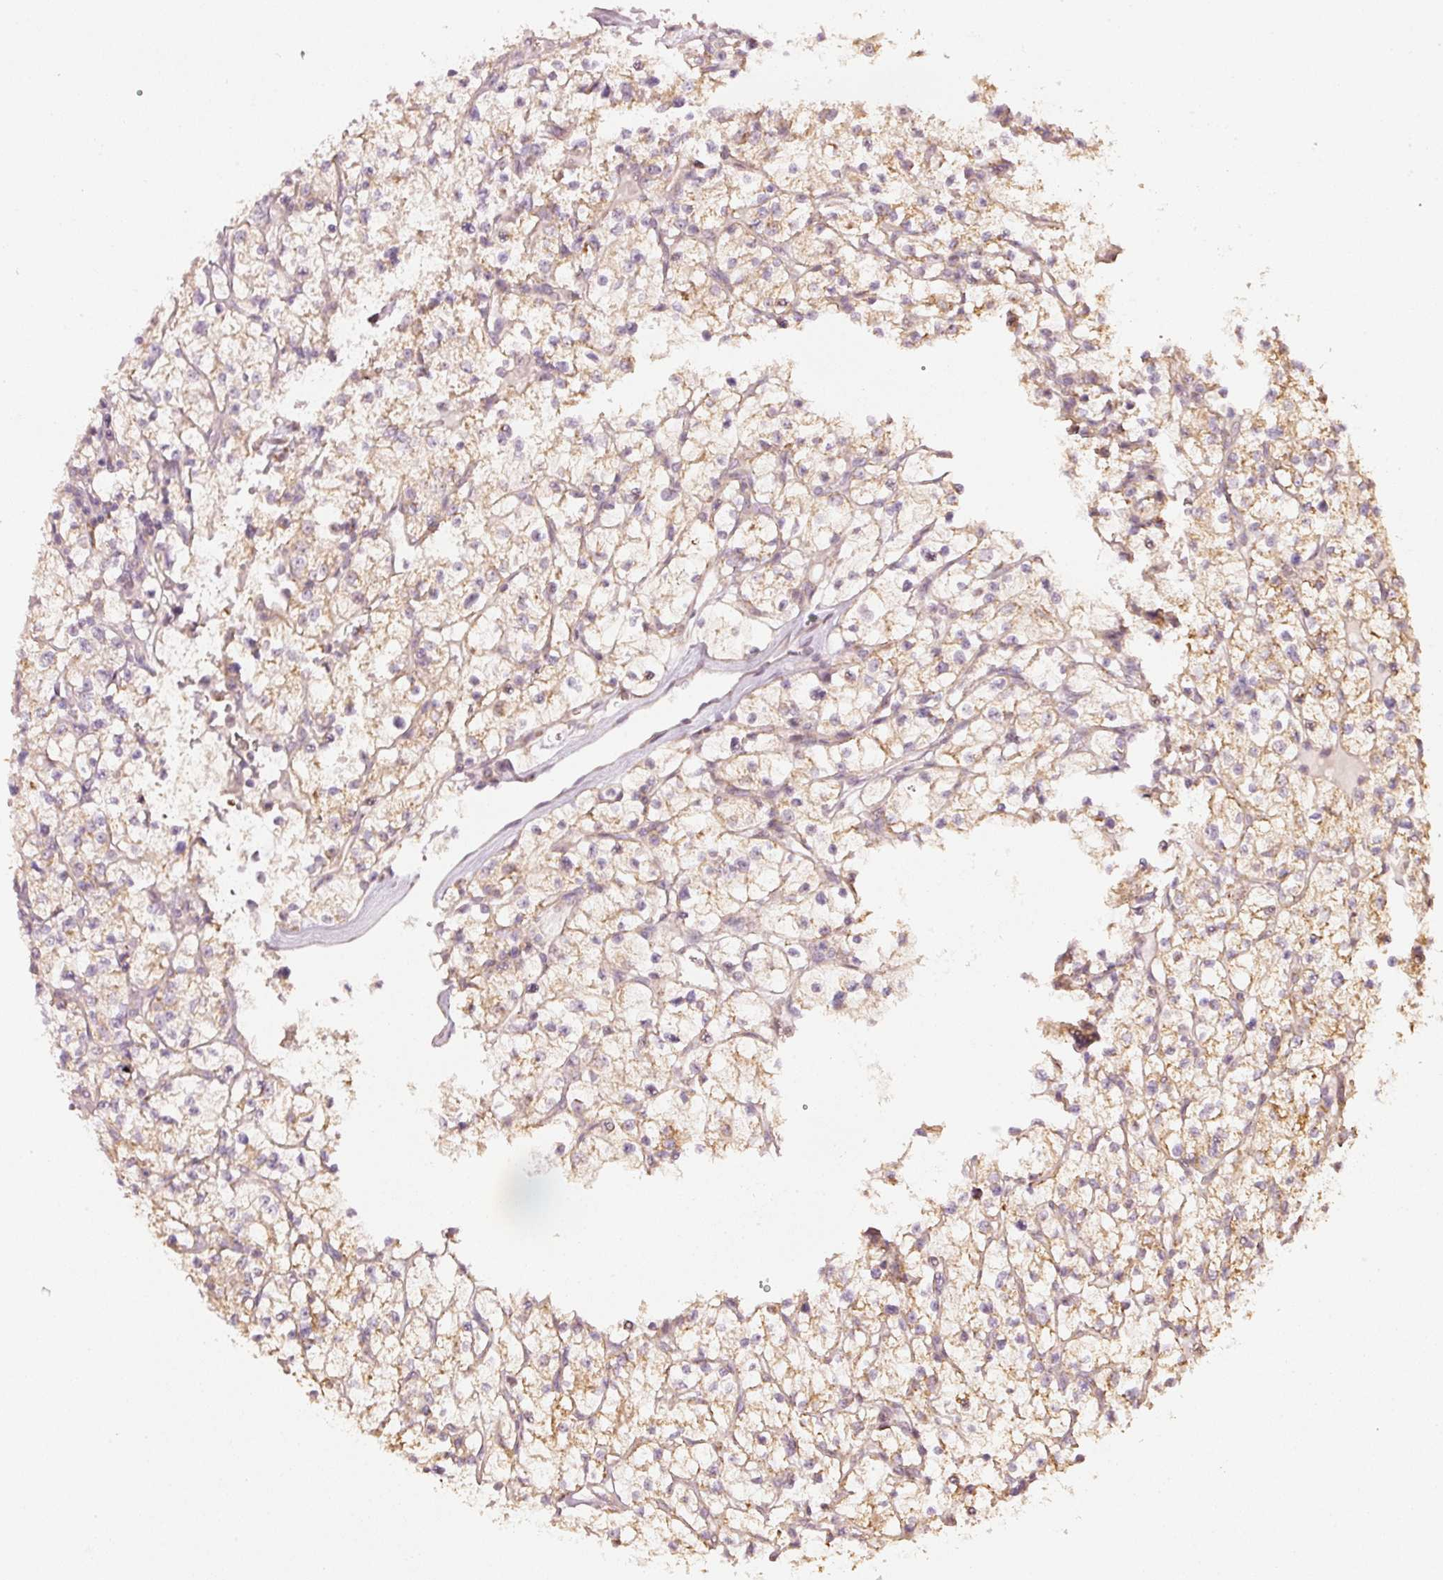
{"staining": {"intensity": "weak", "quantity": "<25%", "location": "cytoplasmic/membranous"}, "tissue": "renal cancer", "cell_type": "Tumor cells", "image_type": "cancer", "snomed": [{"axis": "morphology", "description": "Adenocarcinoma, NOS"}, {"axis": "topography", "description": "Kidney"}], "caption": "Immunohistochemical staining of adenocarcinoma (renal) displays no significant expression in tumor cells. (DAB immunohistochemistry (IHC) with hematoxylin counter stain).", "gene": "RAB35", "patient": {"sex": "female", "age": 64}}